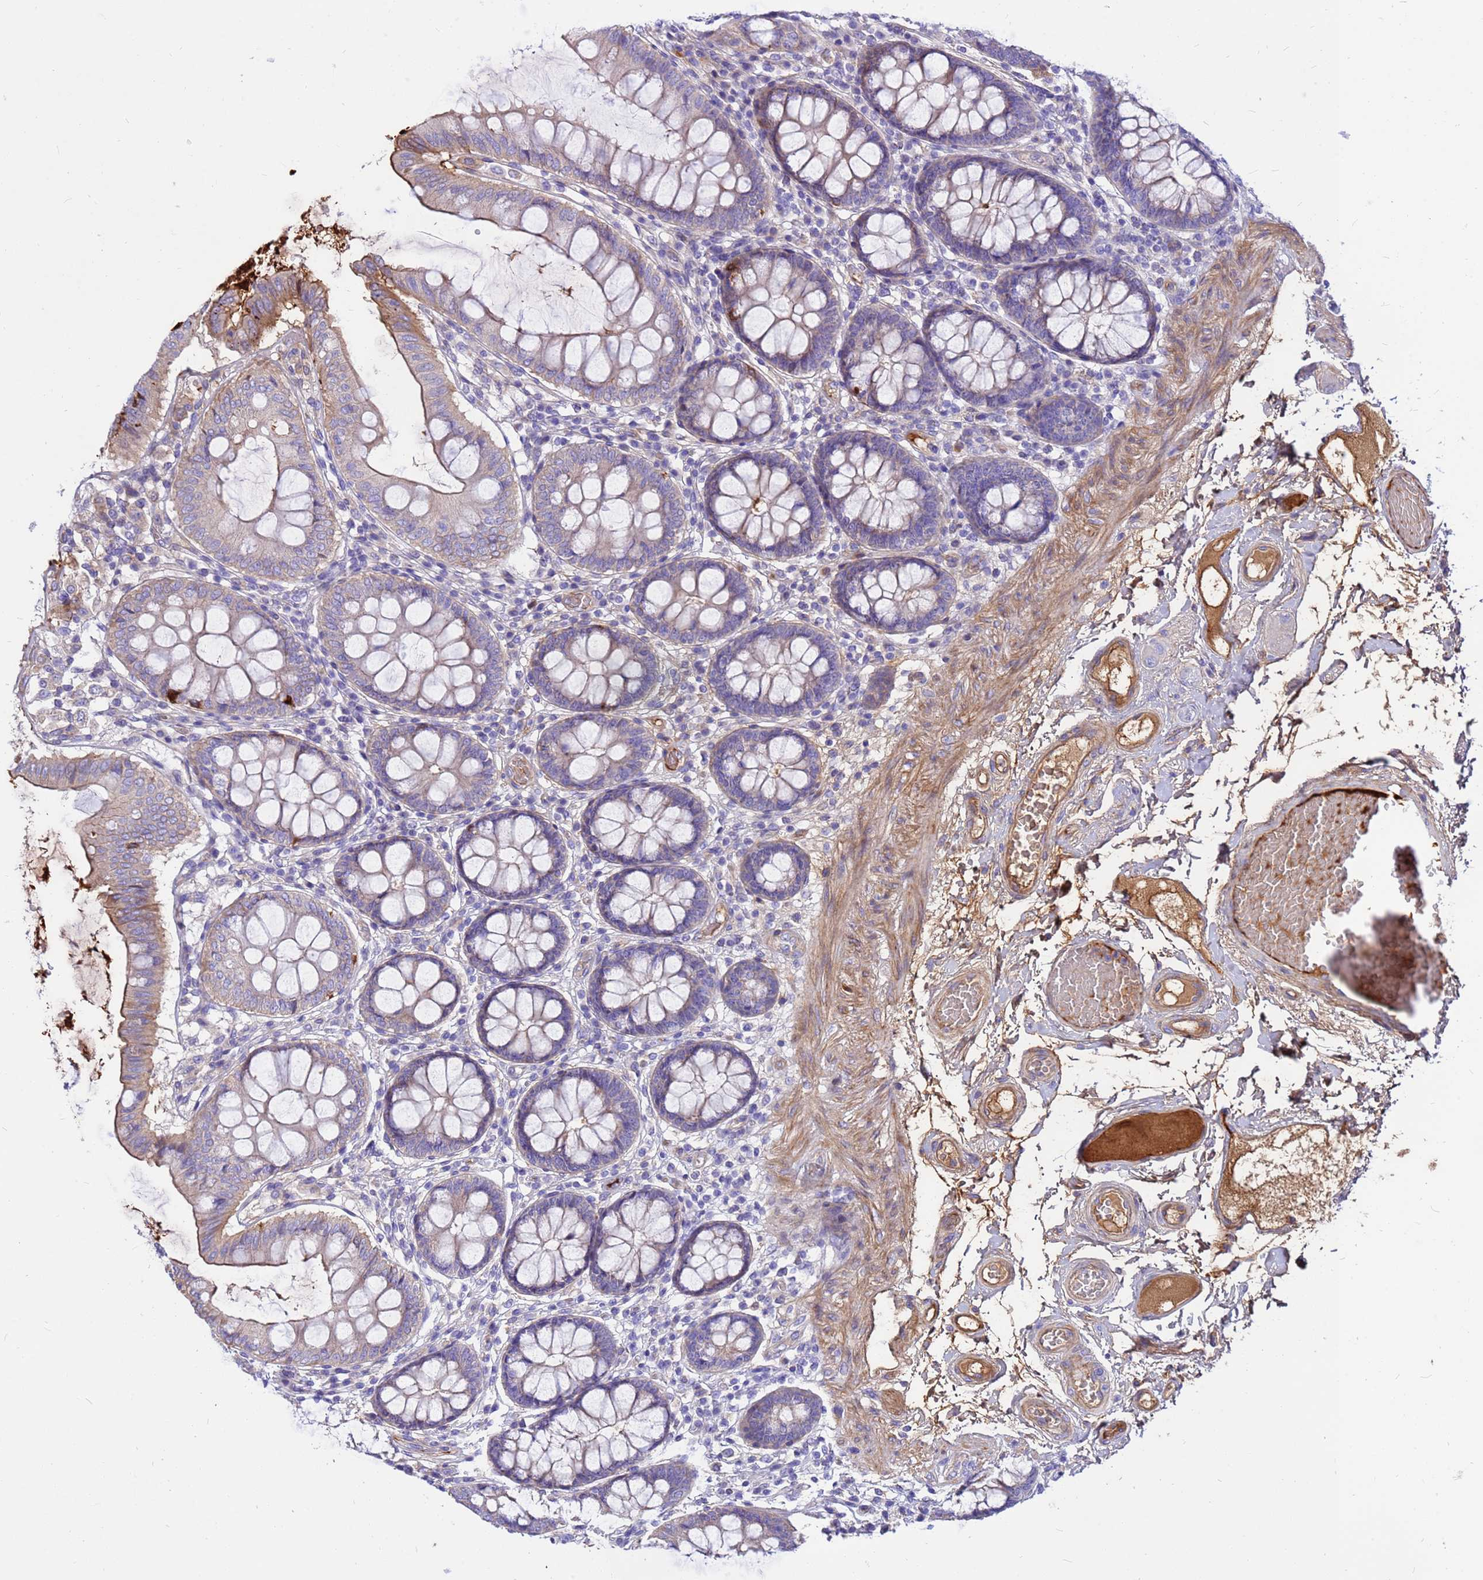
{"staining": {"intensity": "moderate", "quantity": "25%-75%", "location": "cytoplasmic/membranous"}, "tissue": "colon", "cell_type": "Endothelial cells", "image_type": "normal", "snomed": [{"axis": "morphology", "description": "Normal tissue, NOS"}, {"axis": "topography", "description": "Colon"}], "caption": "IHC photomicrograph of benign colon stained for a protein (brown), which exhibits medium levels of moderate cytoplasmic/membranous expression in about 25%-75% of endothelial cells.", "gene": "CRHBP", "patient": {"sex": "male", "age": 84}}